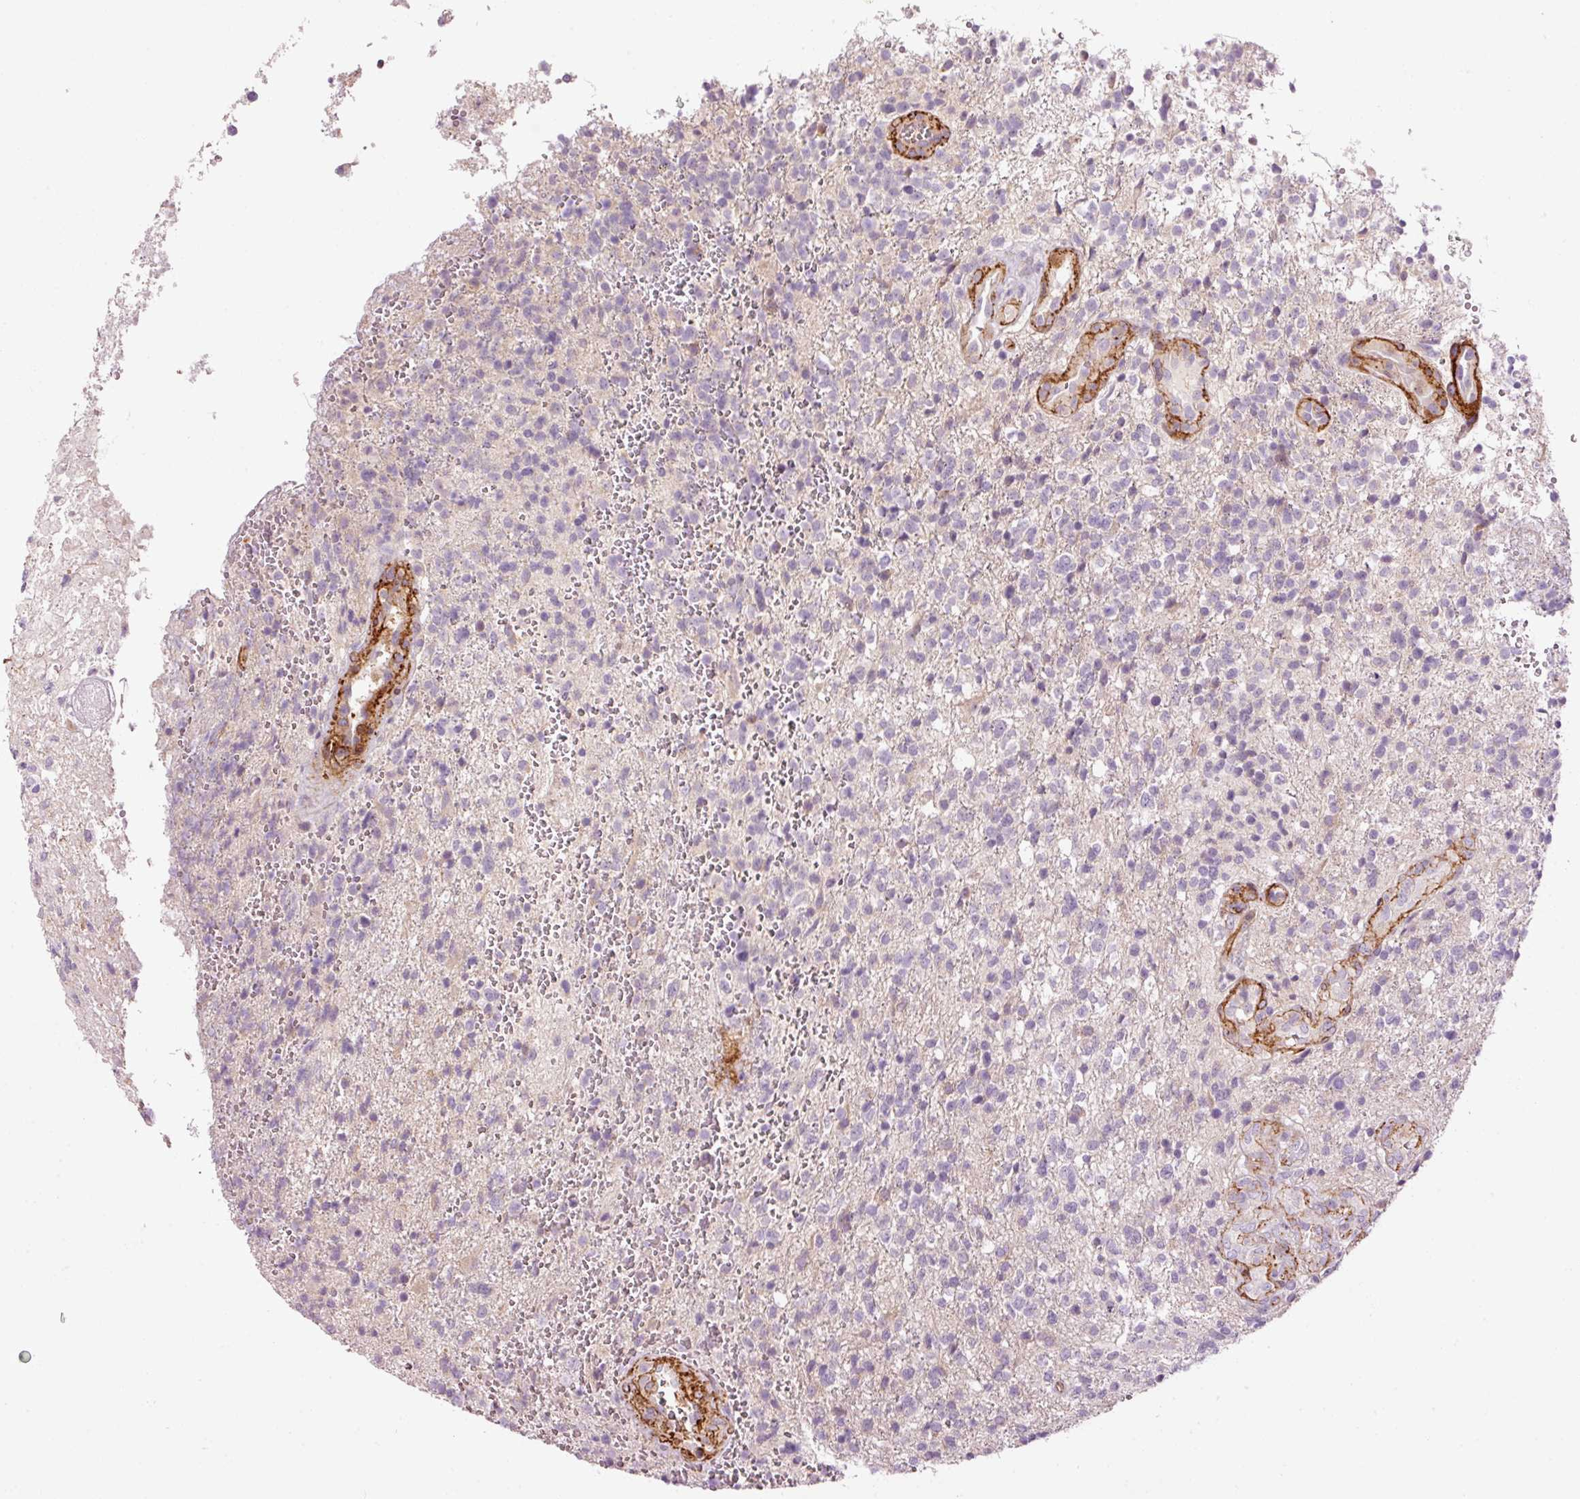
{"staining": {"intensity": "negative", "quantity": "none", "location": "none"}, "tissue": "glioma", "cell_type": "Tumor cells", "image_type": "cancer", "snomed": [{"axis": "morphology", "description": "Glioma, malignant, High grade"}, {"axis": "topography", "description": "Brain"}], "caption": "Micrograph shows no significant protein staining in tumor cells of malignant high-grade glioma.", "gene": "ANKRD20A1", "patient": {"sex": "male", "age": 56}}